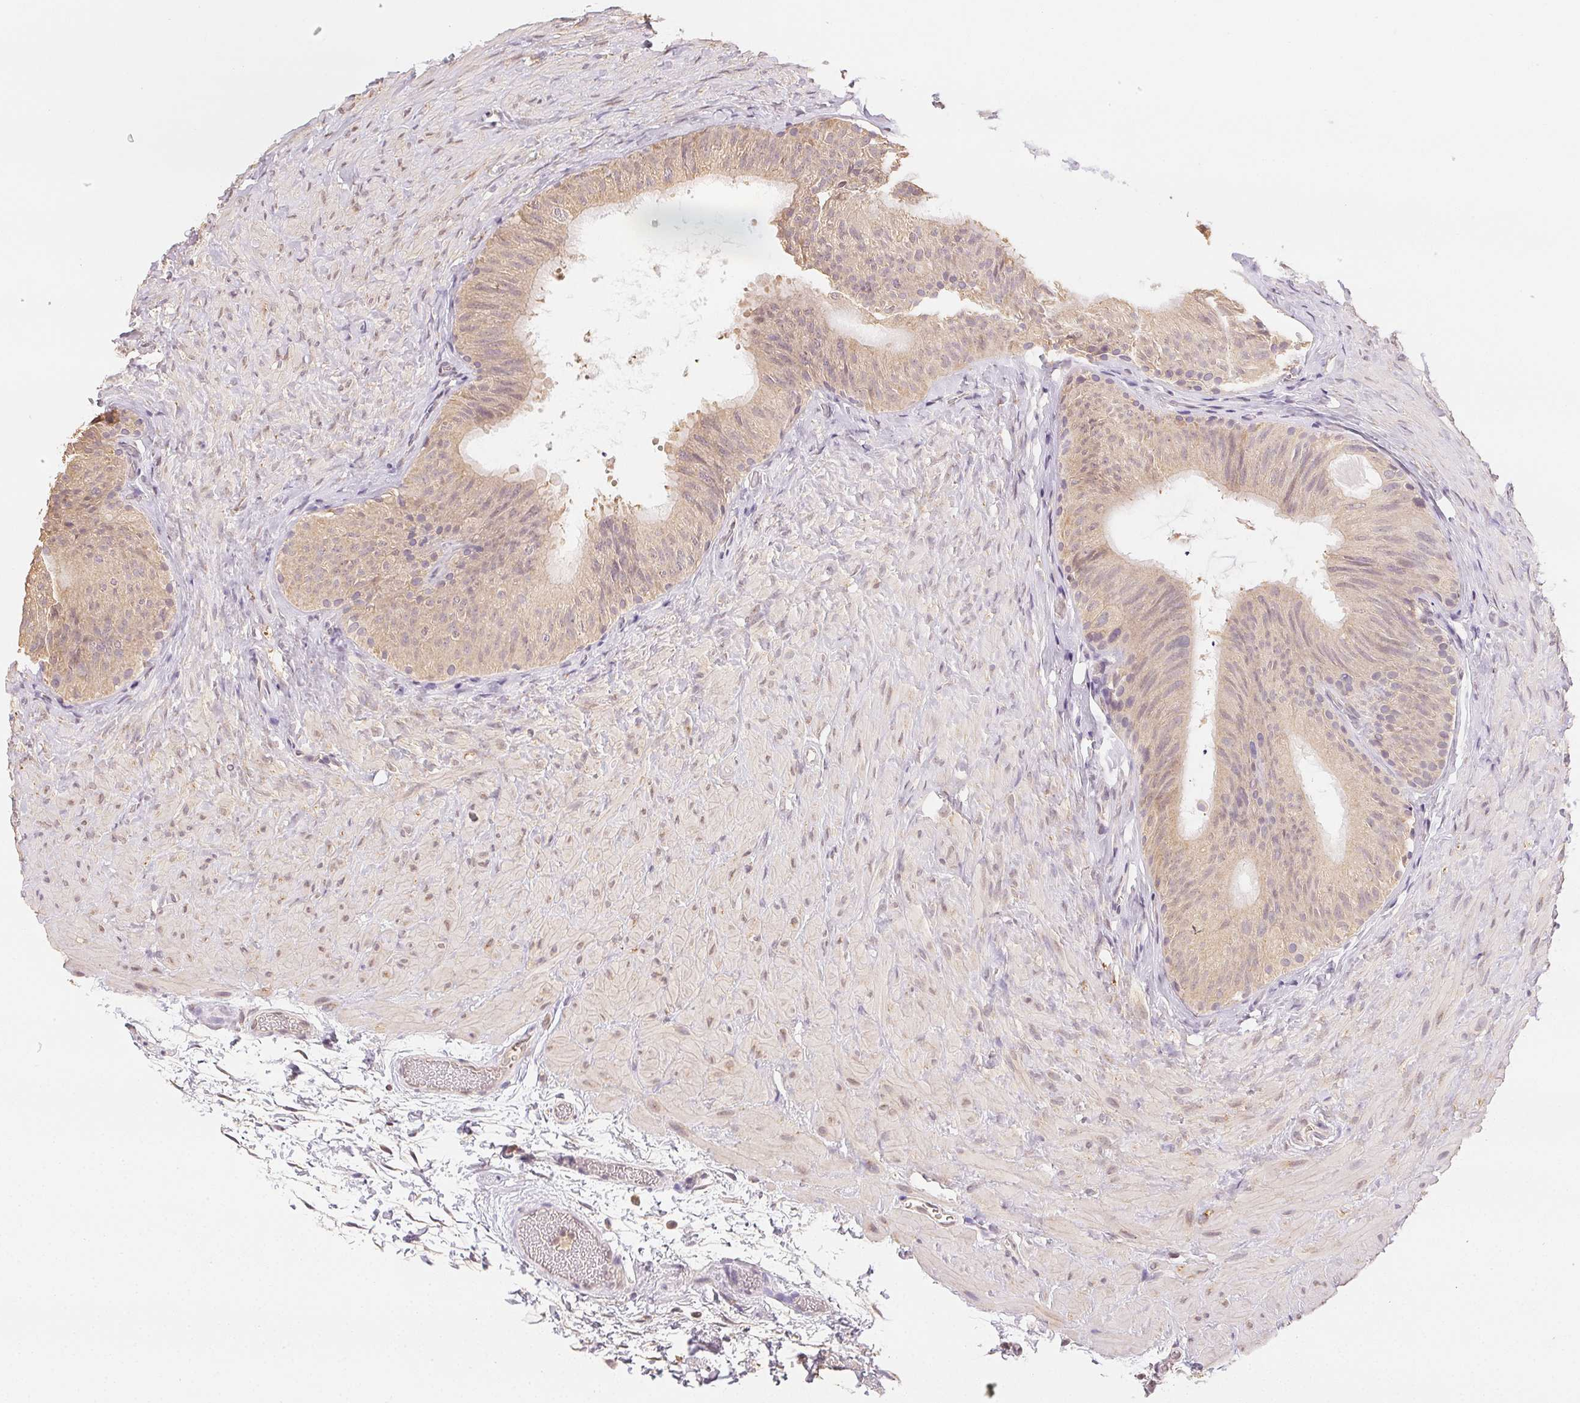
{"staining": {"intensity": "moderate", "quantity": "25%-75%", "location": "cytoplasmic/membranous"}, "tissue": "epididymis", "cell_type": "Glandular cells", "image_type": "normal", "snomed": [{"axis": "morphology", "description": "Normal tissue, NOS"}, {"axis": "topography", "description": "Epididymis, spermatic cord, NOS"}, {"axis": "topography", "description": "Epididymis"}], "caption": "Approximately 25%-75% of glandular cells in benign human epididymis show moderate cytoplasmic/membranous protein staining as visualized by brown immunohistochemical staining.", "gene": "SEZ6L2", "patient": {"sex": "male", "age": 31}}